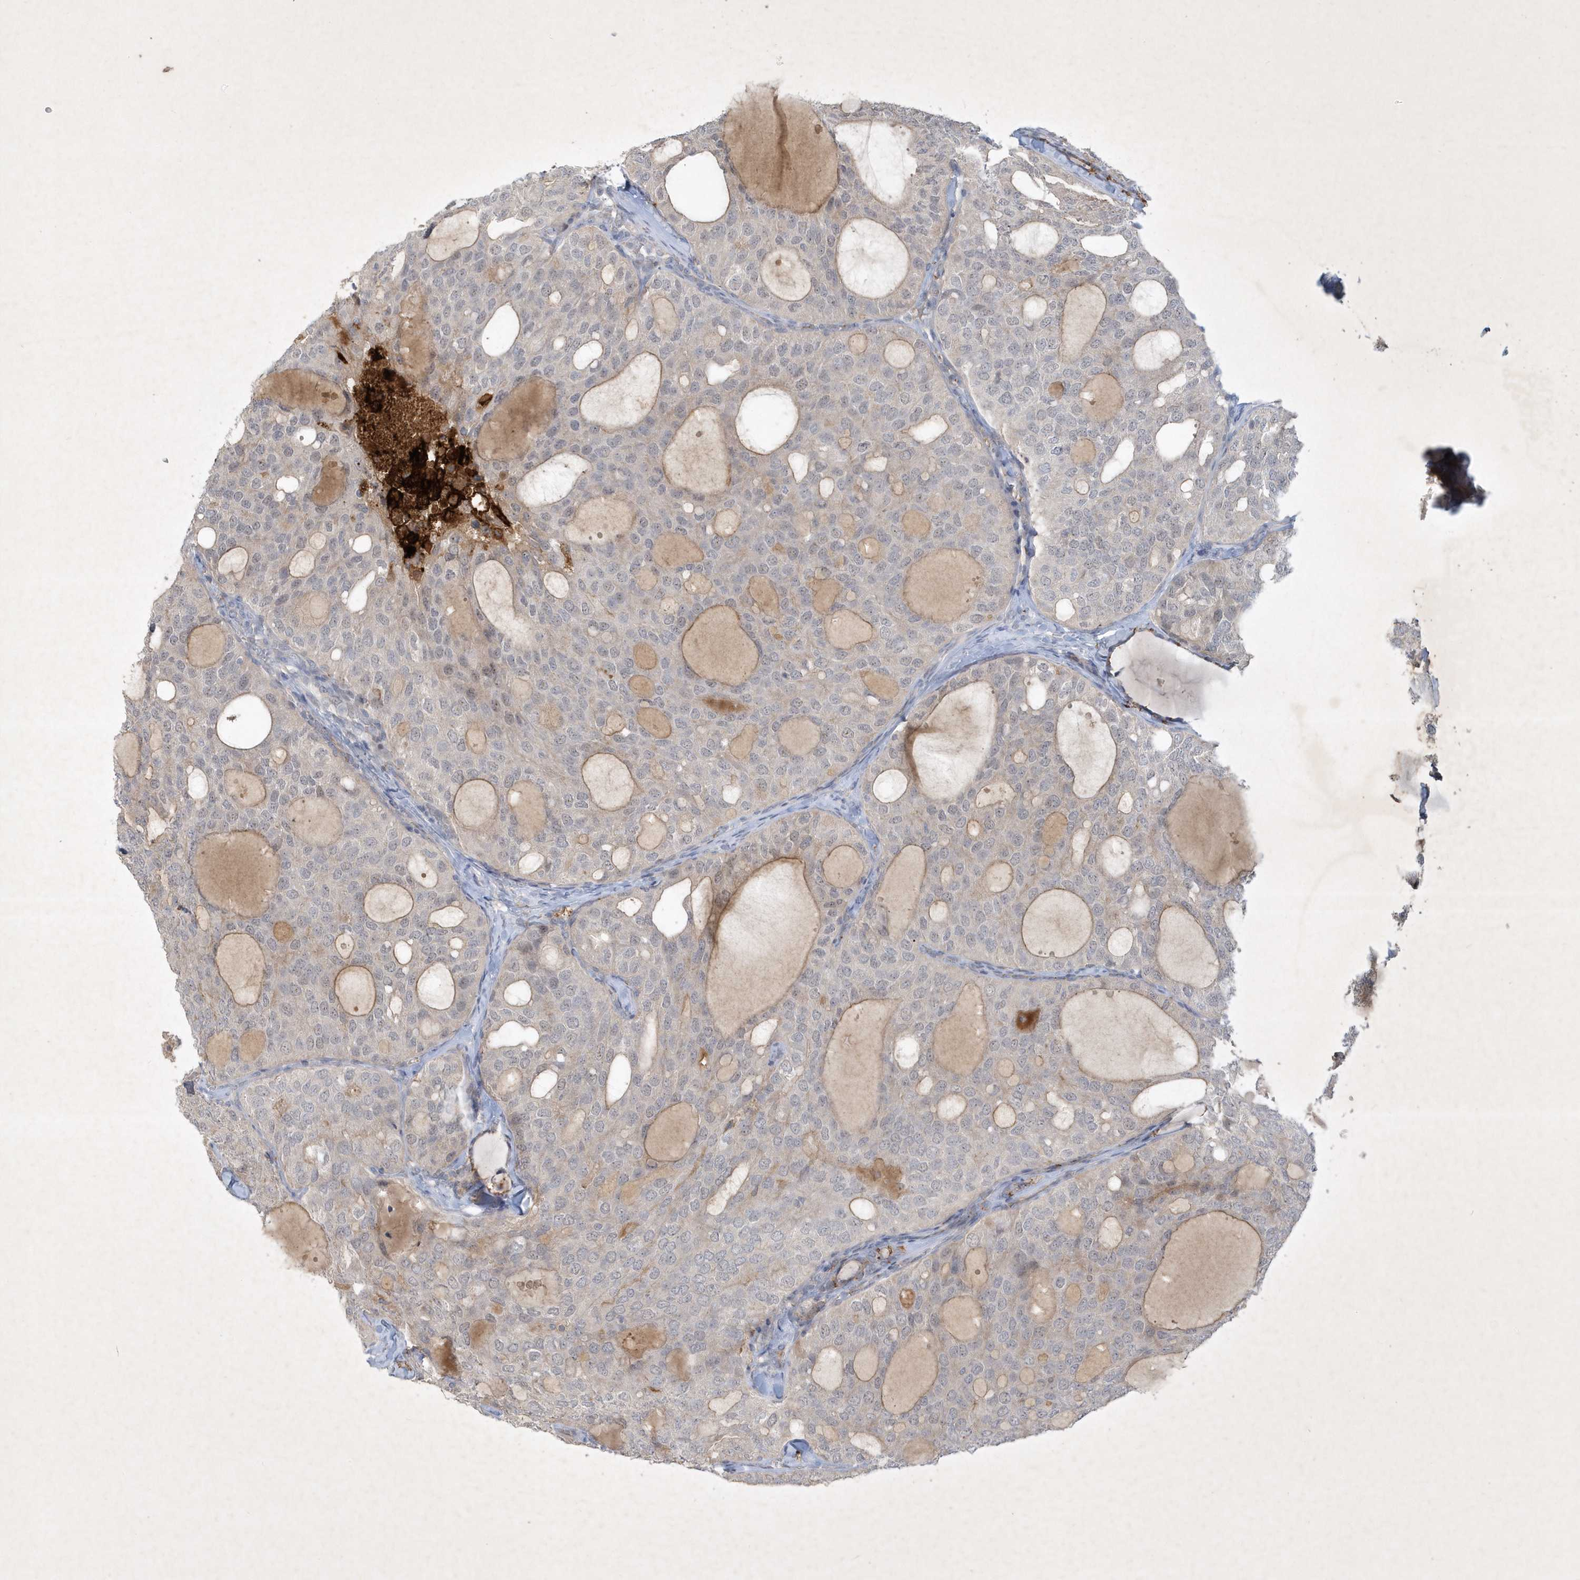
{"staining": {"intensity": "negative", "quantity": "none", "location": "none"}, "tissue": "thyroid cancer", "cell_type": "Tumor cells", "image_type": "cancer", "snomed": [{"axis": "morphology", "description": "Follicular adenoma carcinoma, NOS"}, {"axis": "topography", "description": "Thyroid gland"}], "caption": "Tumor cells are negative for protein expression in human thyroid follicular adenoma carcinoma. Brightfield microscopy of immunohistochemistry (IHC) stained with DAB (brown) and hematoxylin (blue), captured at high magnification.", "gene": "THG1L", "patient": {"sex": "male", "age": 75}}